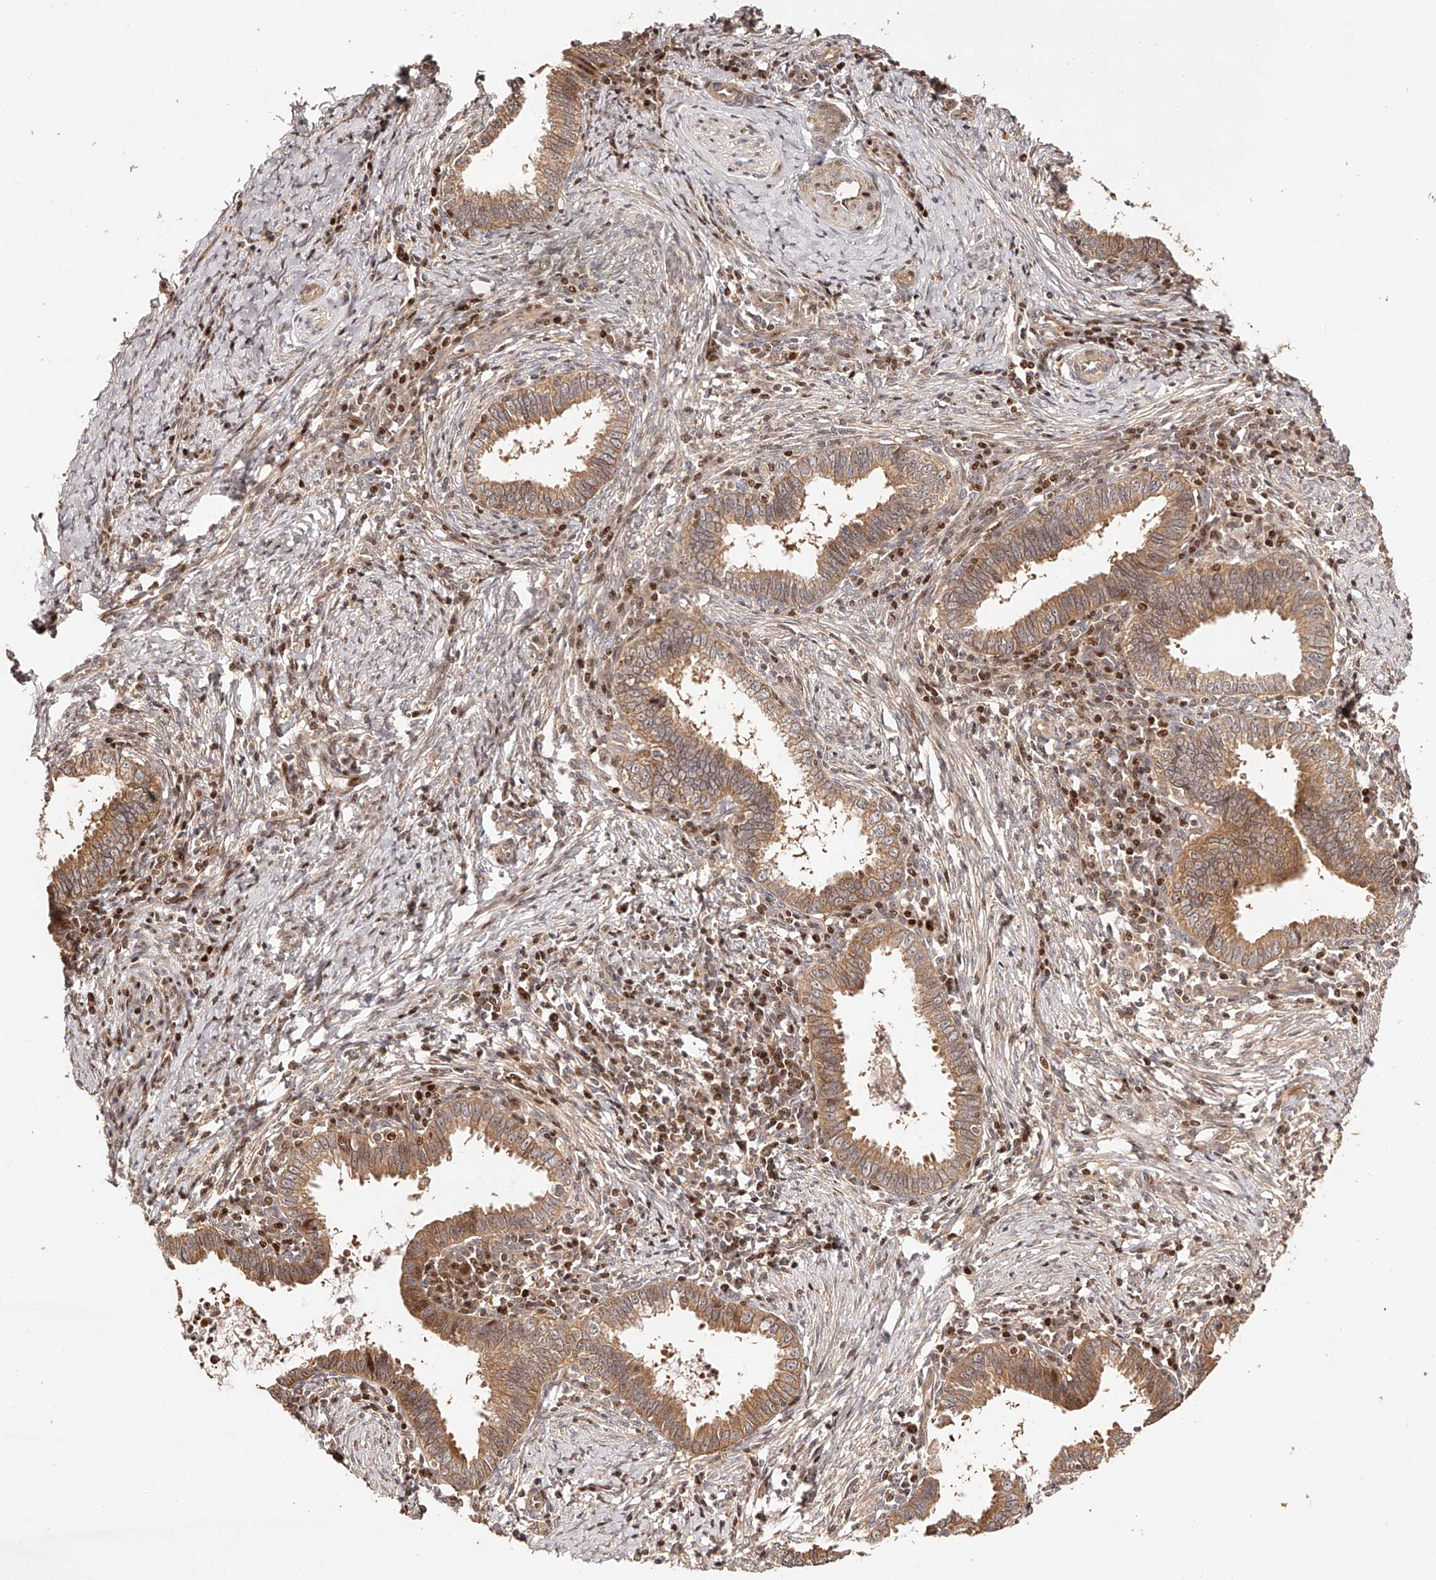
{"staining": {"intensity": "moderate", "quantity": ">75%", "location": "cytoplasmic/membranous"}, "tissue": "cervical cancer", "cell_type": "Tumor cells", "image_type": "cancer", "snomed": [{"axis": "morphology", "description": "Adenocarcinoma, NOS"}, {"axis": "topography", "description": "Cervix"}], "caption": "Immunohistochemistry (IHC) image of cervical cancer (adenocarcinoma) stained for a protein (brown), which displays medium levels of moderate cytoplasmic/membranous expression in about >75% of tumor cells.", "gene": "PFDN2", "patient": {"sex": "female", "age": 36}}